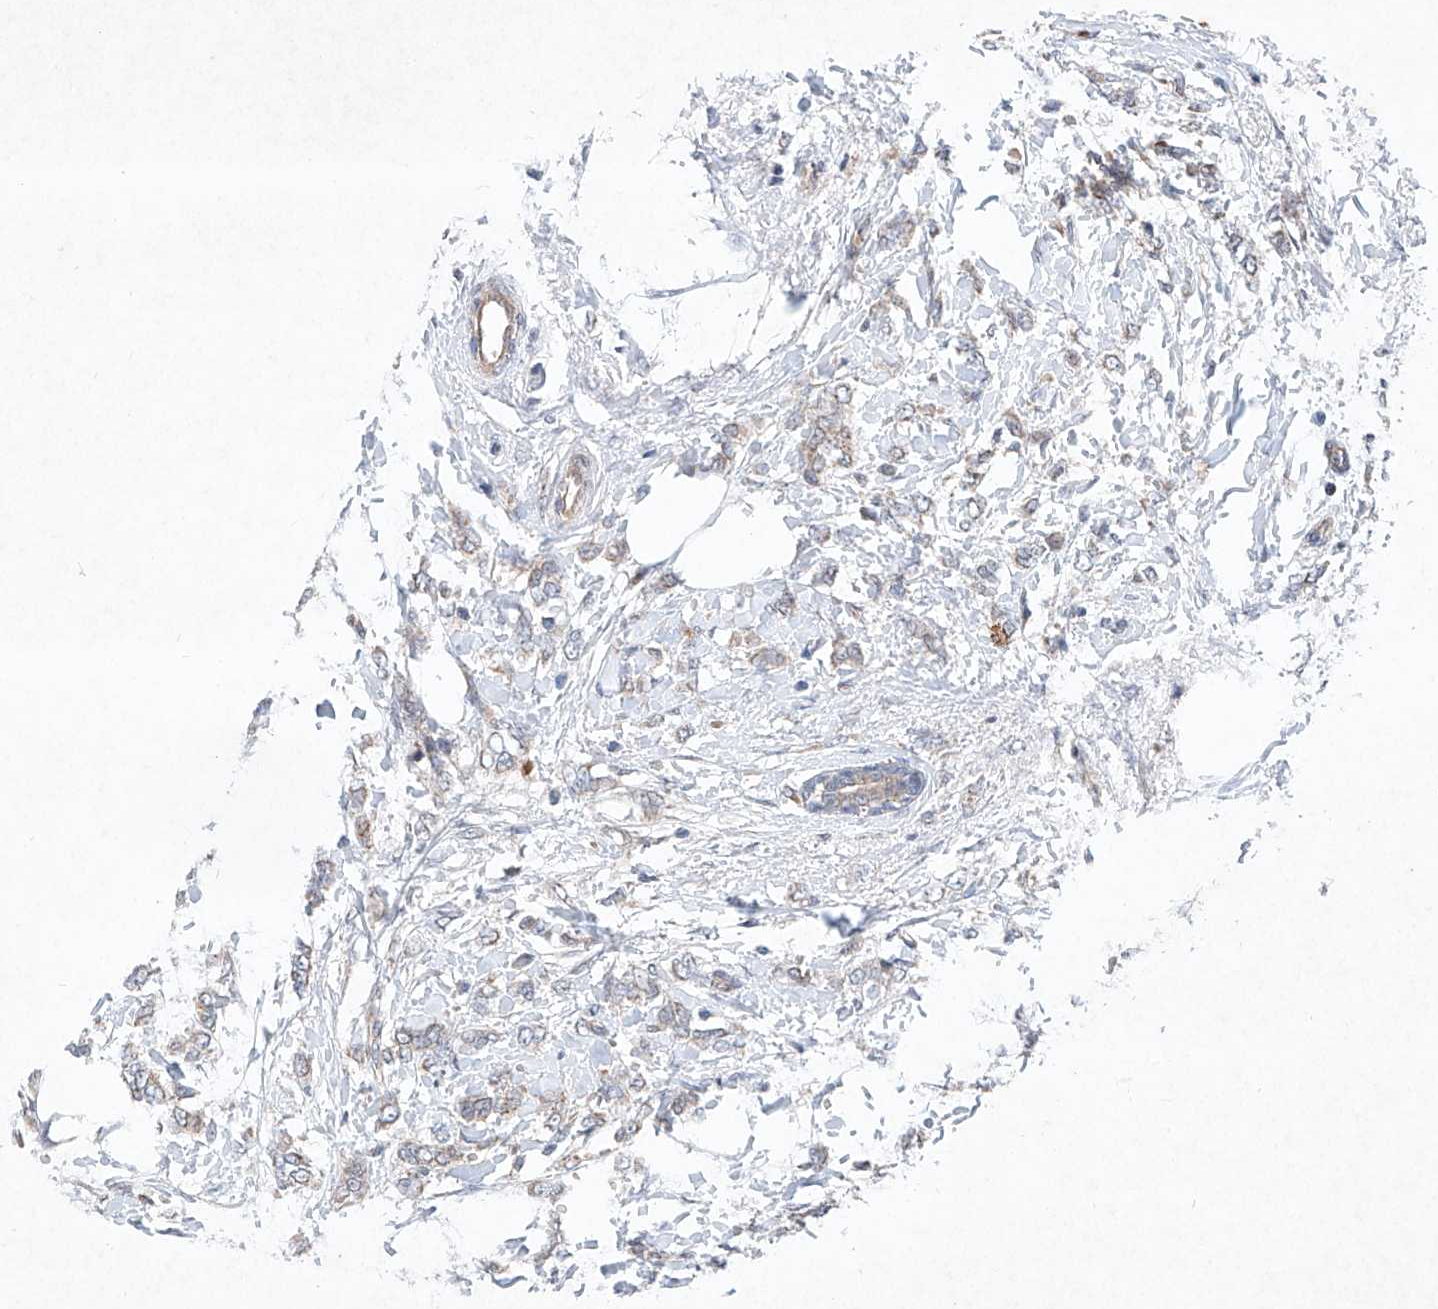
{"staining": {"intensity": "weak", "quantity": "25%-75%", "location": "cytoplasmic/membranous"}, "tissue": "breast cancer", "cell_type": "Tumor cells", "image_type": "cancer", "snomed": [{"axis": "morphology", "description": "Lobular carcinoma, in situ"}, {"axis": "morphology", "description": "Lobular carcinoma"}, {"axis": "topography", "description": "Breast"}], "caption": "A photomicrograph of human breast lobular carcinoma in situ stained for a protein demonstrates weak cytoplasmic/membranous brown staining in tumor cells.", "gene": "FASTK", "patient": {"sex": "female", "age": 41}}